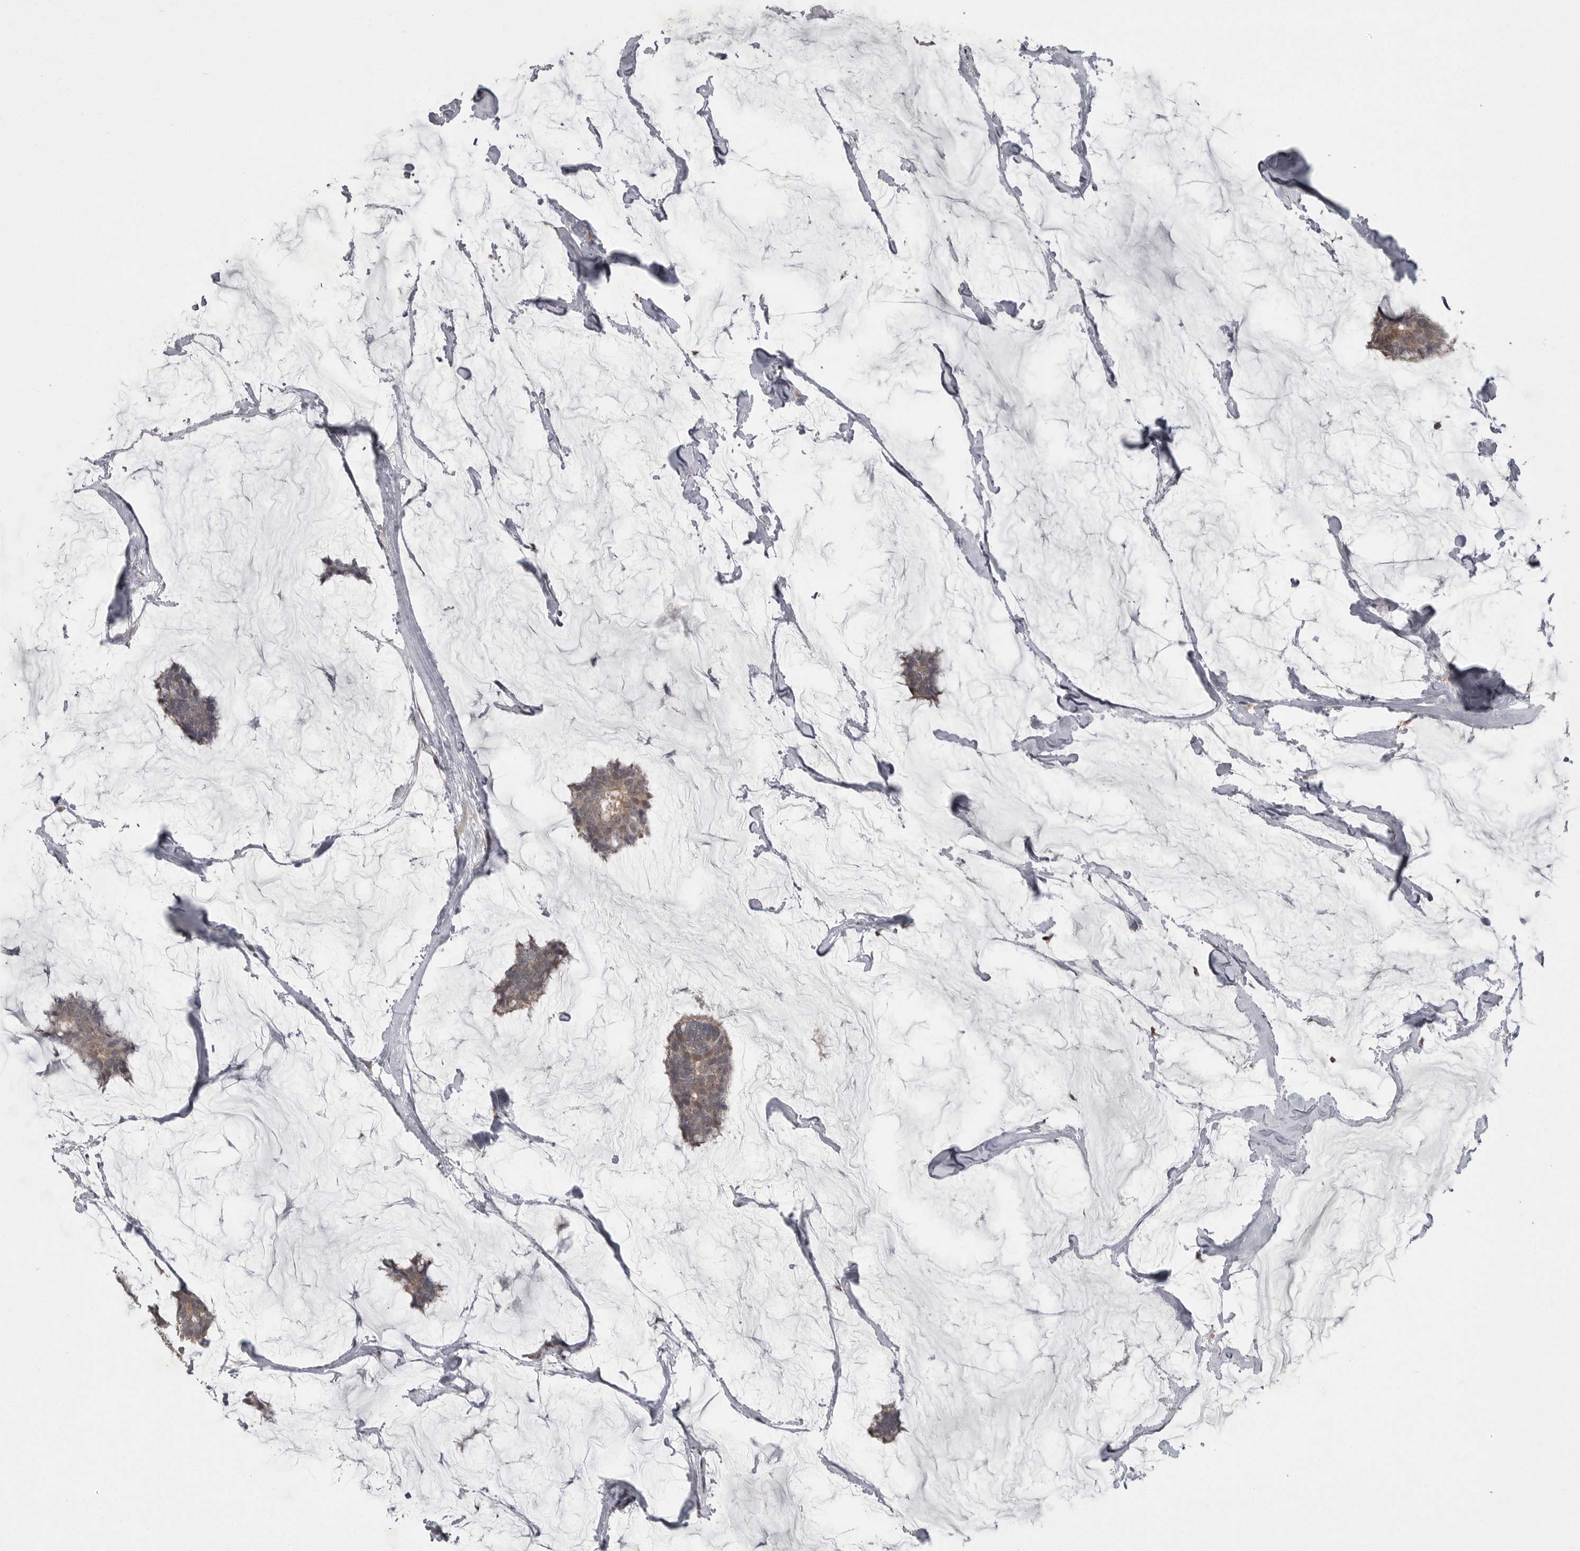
{"staining": {"intensity": "weak", "quantity": ">75%", "location": "cytoplasmic/membranous"}, "tissue": "breast cancer", "cell_type": "Tumor cells", "image_type": "cancer", "snomed": [{"axis": "morphology", "description": "Duct carcinoma"}, {"axis": "topography", "description": "Breast"}], "caption": "There is low levels of weak cytoplasmic/membranous expression in tumor cells of breast cancer, as demonstrated by immunohistochemical staining (brown color).", "gene": "PPP1R9A", "patient": {"sex": "female", "age": 93}}